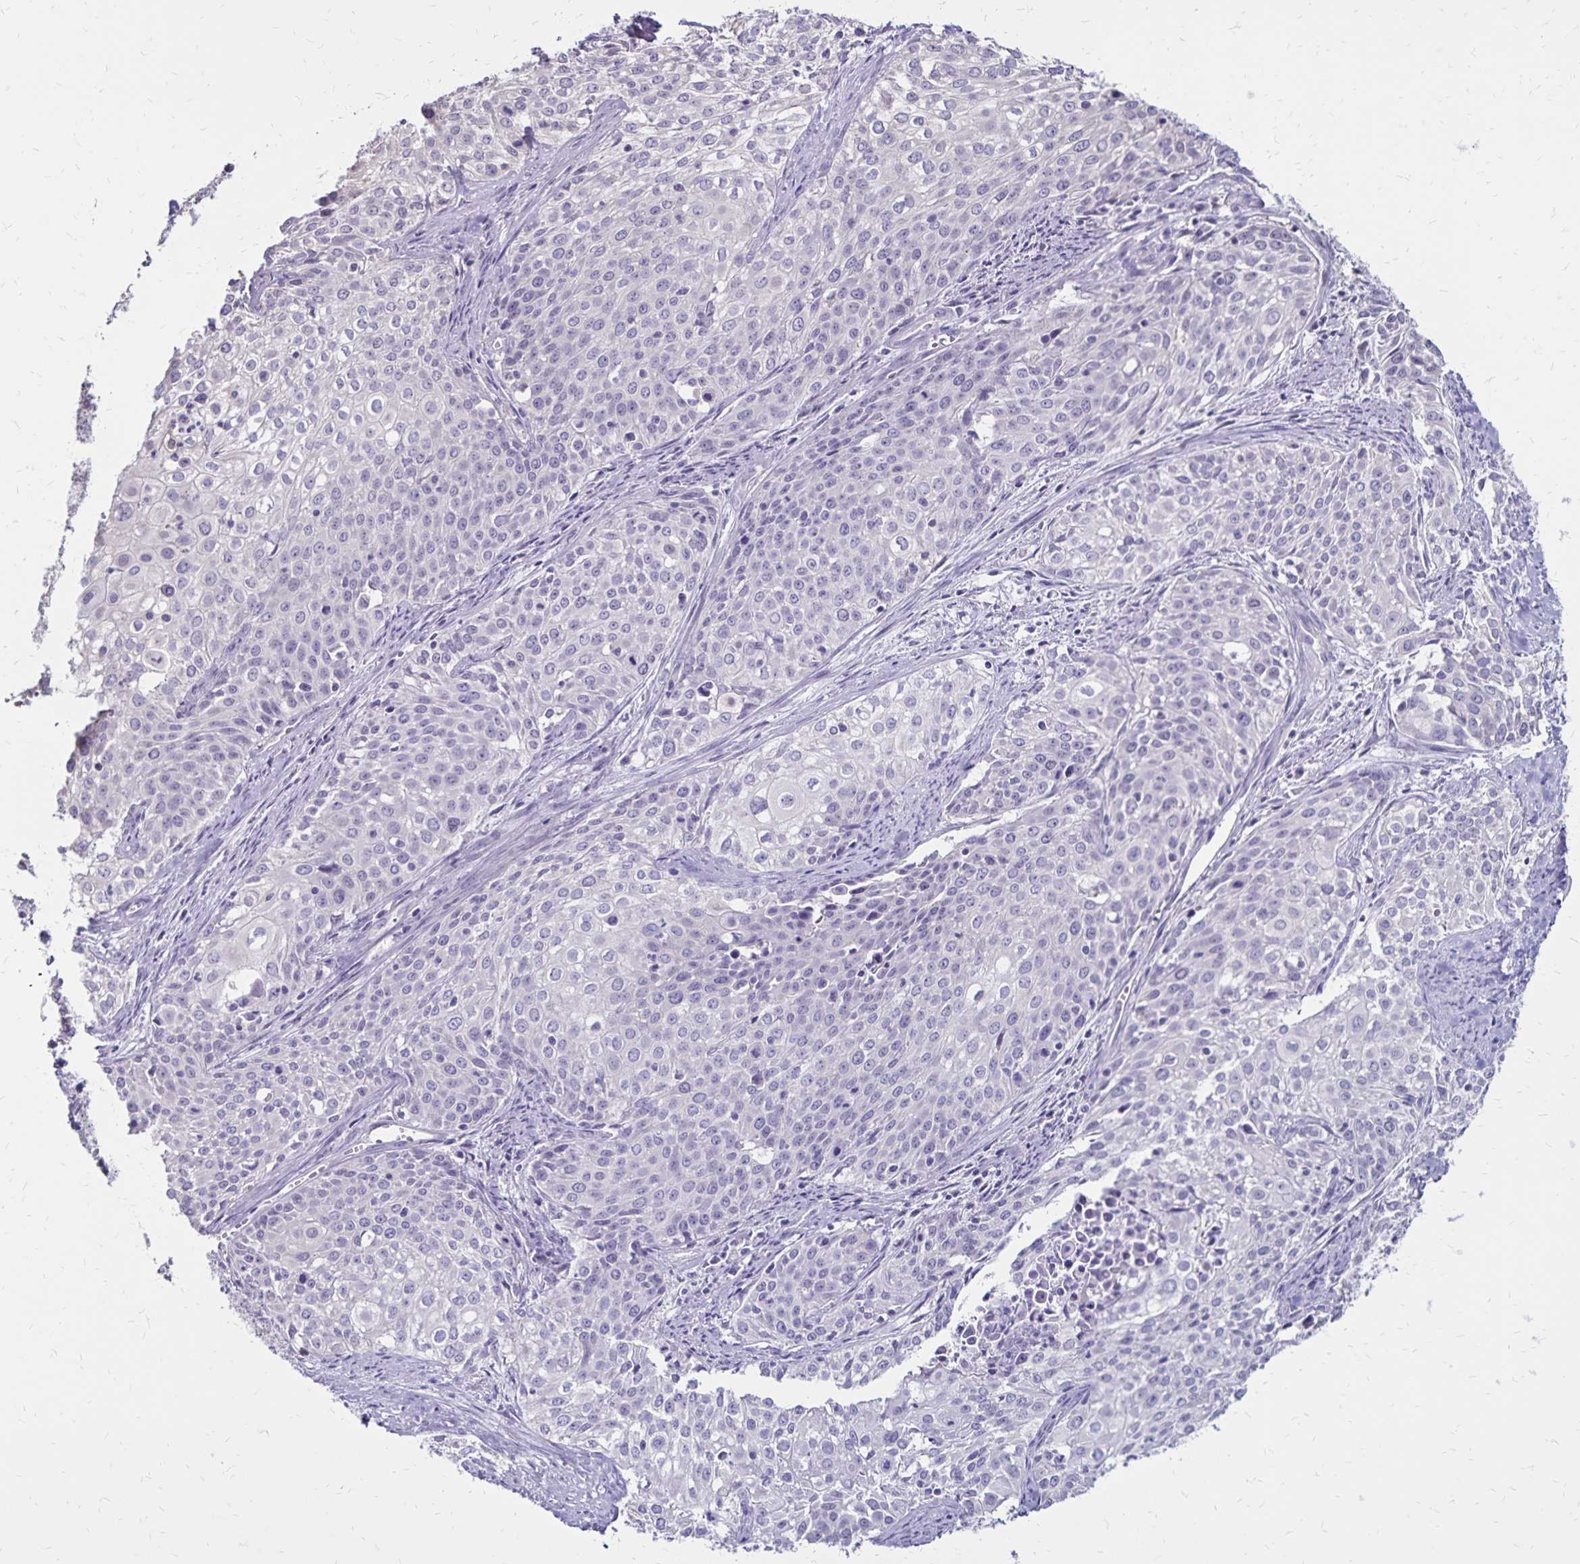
{"staining": {"intensity": "negative", "quantity": "none", "location": "none"}, "tissue": "cervical cancer", "cell_type": "Tumor cells", "image_type": "cancer", "snomed": [{"axis": "morphology", "description": "Squamous cell carcinoma, NOS"}, {"axis": "topography", "description": "Cervix"}], "caption": "Tumor cells show no significant positivity in cervical squamous cell carcinoma. (DAB (3,3'-diaminobenzidine) IHC with hematoxylin counter stain).", "gene": "SH3GL3", "patient": {"sex": "female", "age": 39}}